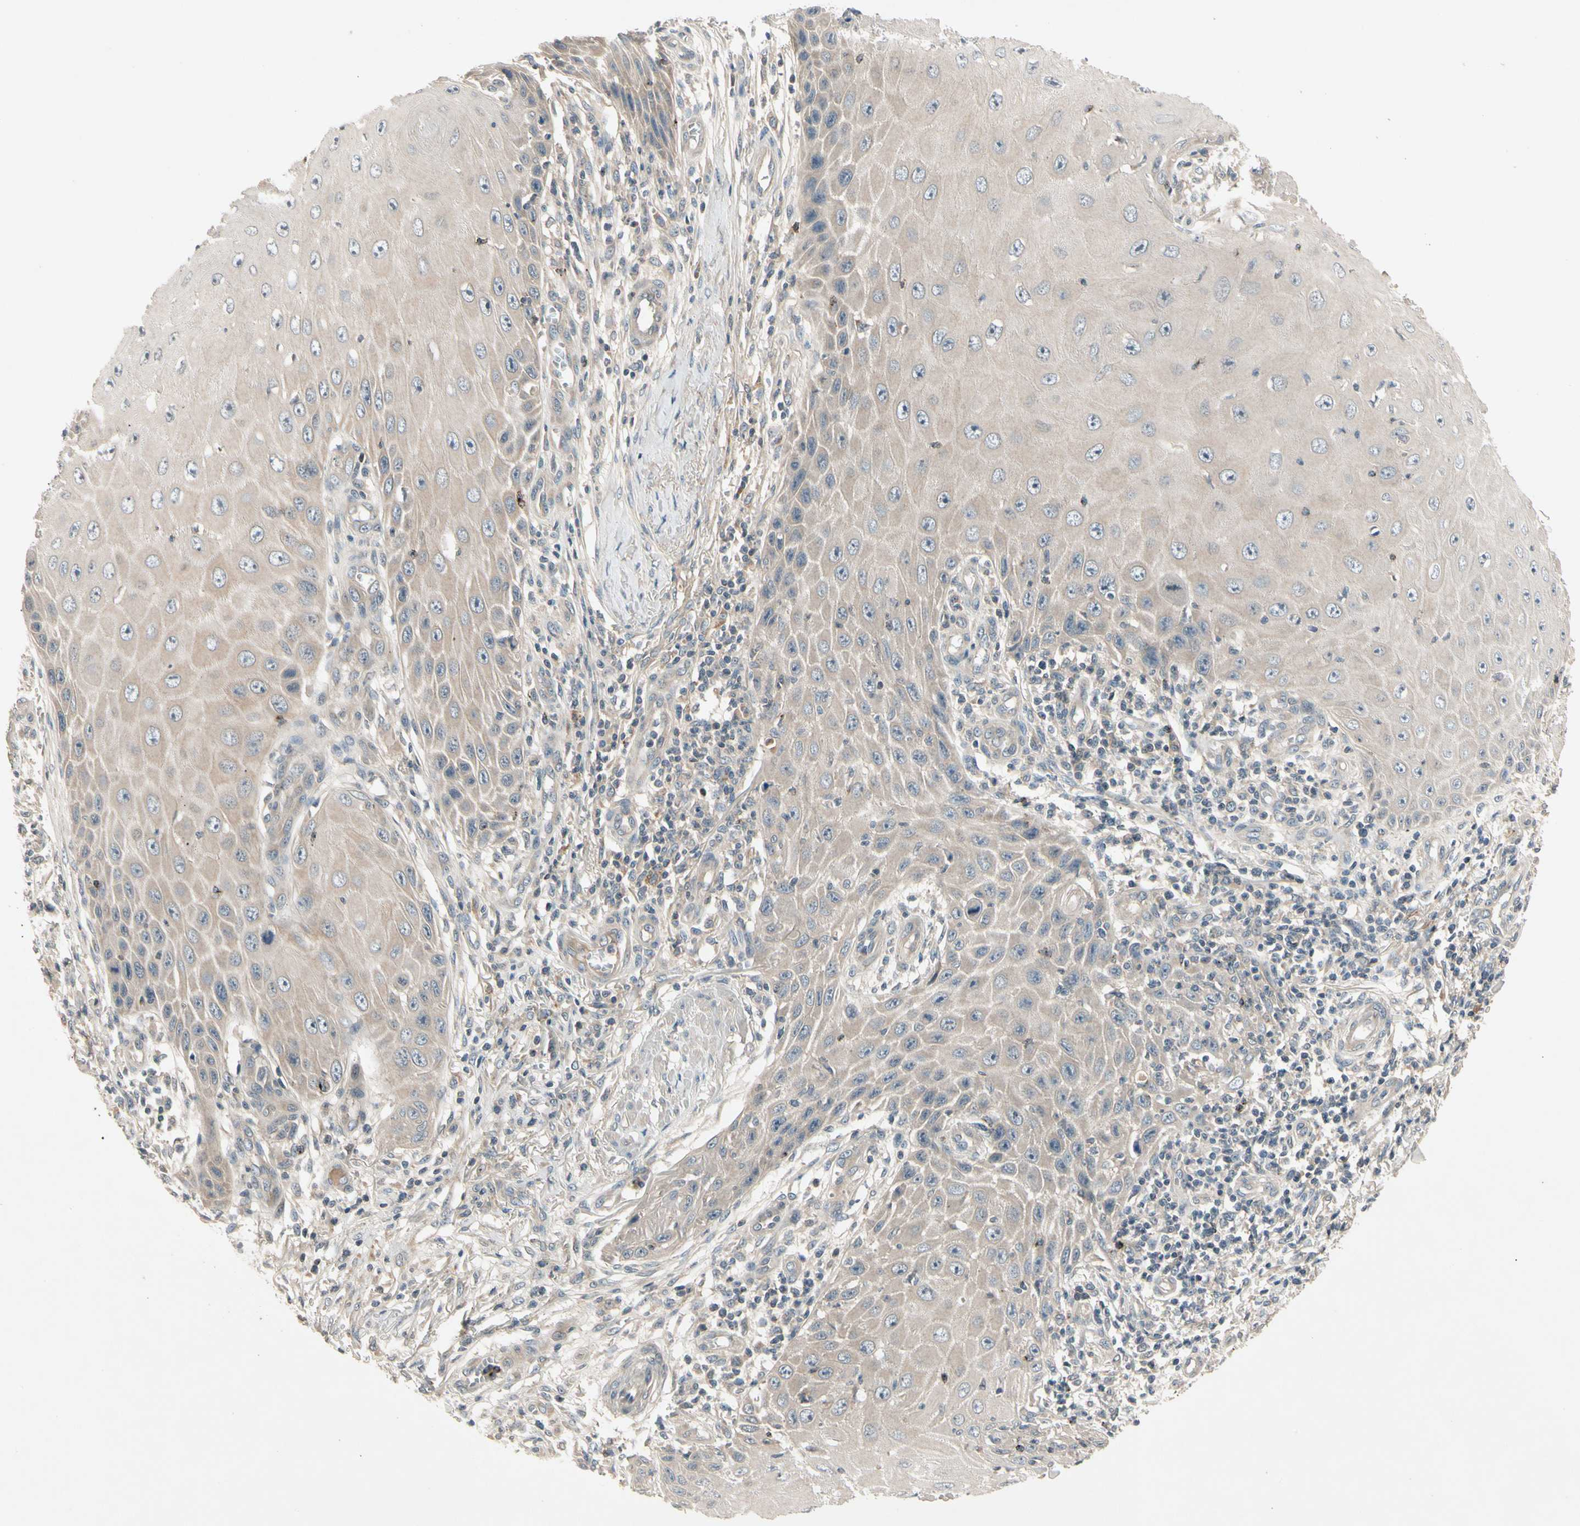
{"staining": {"intensity": "weak", "quantity": ">75%", "location": "cytoplasmic/membranous"}, "tissue": "skin cancer", "cell_type": "Tumor cells", "image_type": "cancer", "snomed": [{"axis": "morphology", "description": "Squamous cell carcinoma, NOS"}, {"axis": "topography", "description": "Skin"}], "caption": "There is low levels of weak cytoplasmic/membranous expression in tumor cells of squamous cell carcinoma (skin), as demonstrated by immunohistochemical staining (brown color).", "gene": "CCL4", "patient": {"sex": "female", "age": 73}}